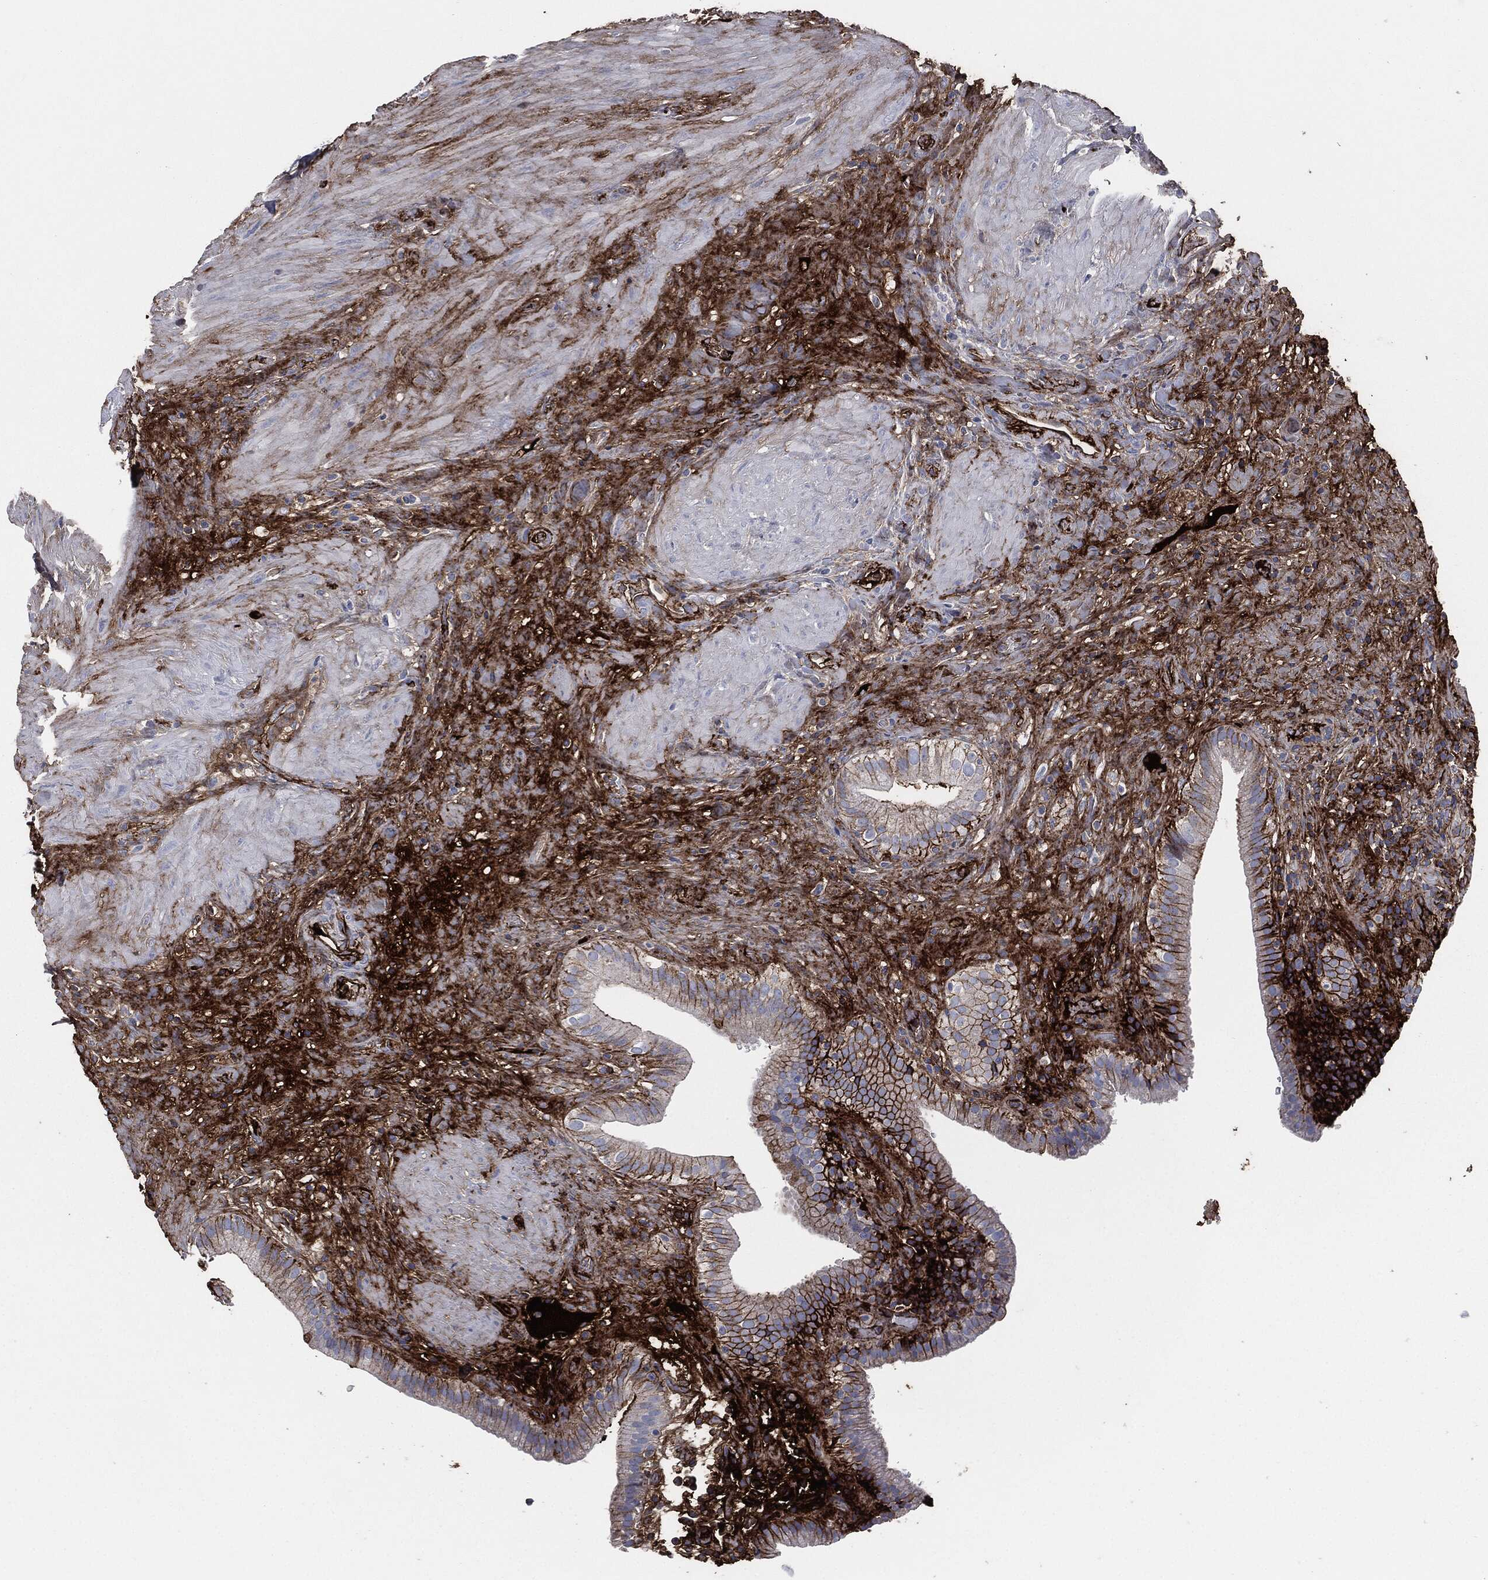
{"staining": {"intensity": "strong", "quantity": "25%-75%", "location": "cytoplasmic/membranous"}, "tissue": "gallbladder", "cell_type": "Glandular cells", "image_type": "normal", "snomed": [{"axis": "morphology", "description": "Normal tissue, NOS"}, {"axis": "topography", "description": "Gallbladder"}], "caption": "About 25%-75% of glandular cells in unremarkable human gallbladder reveal strong cytoplasmic/membranous protein expression as visualized by brown immunohistochemical staining.", "gene": "APOB", "patient": {"sex": "male", "age": 62}}